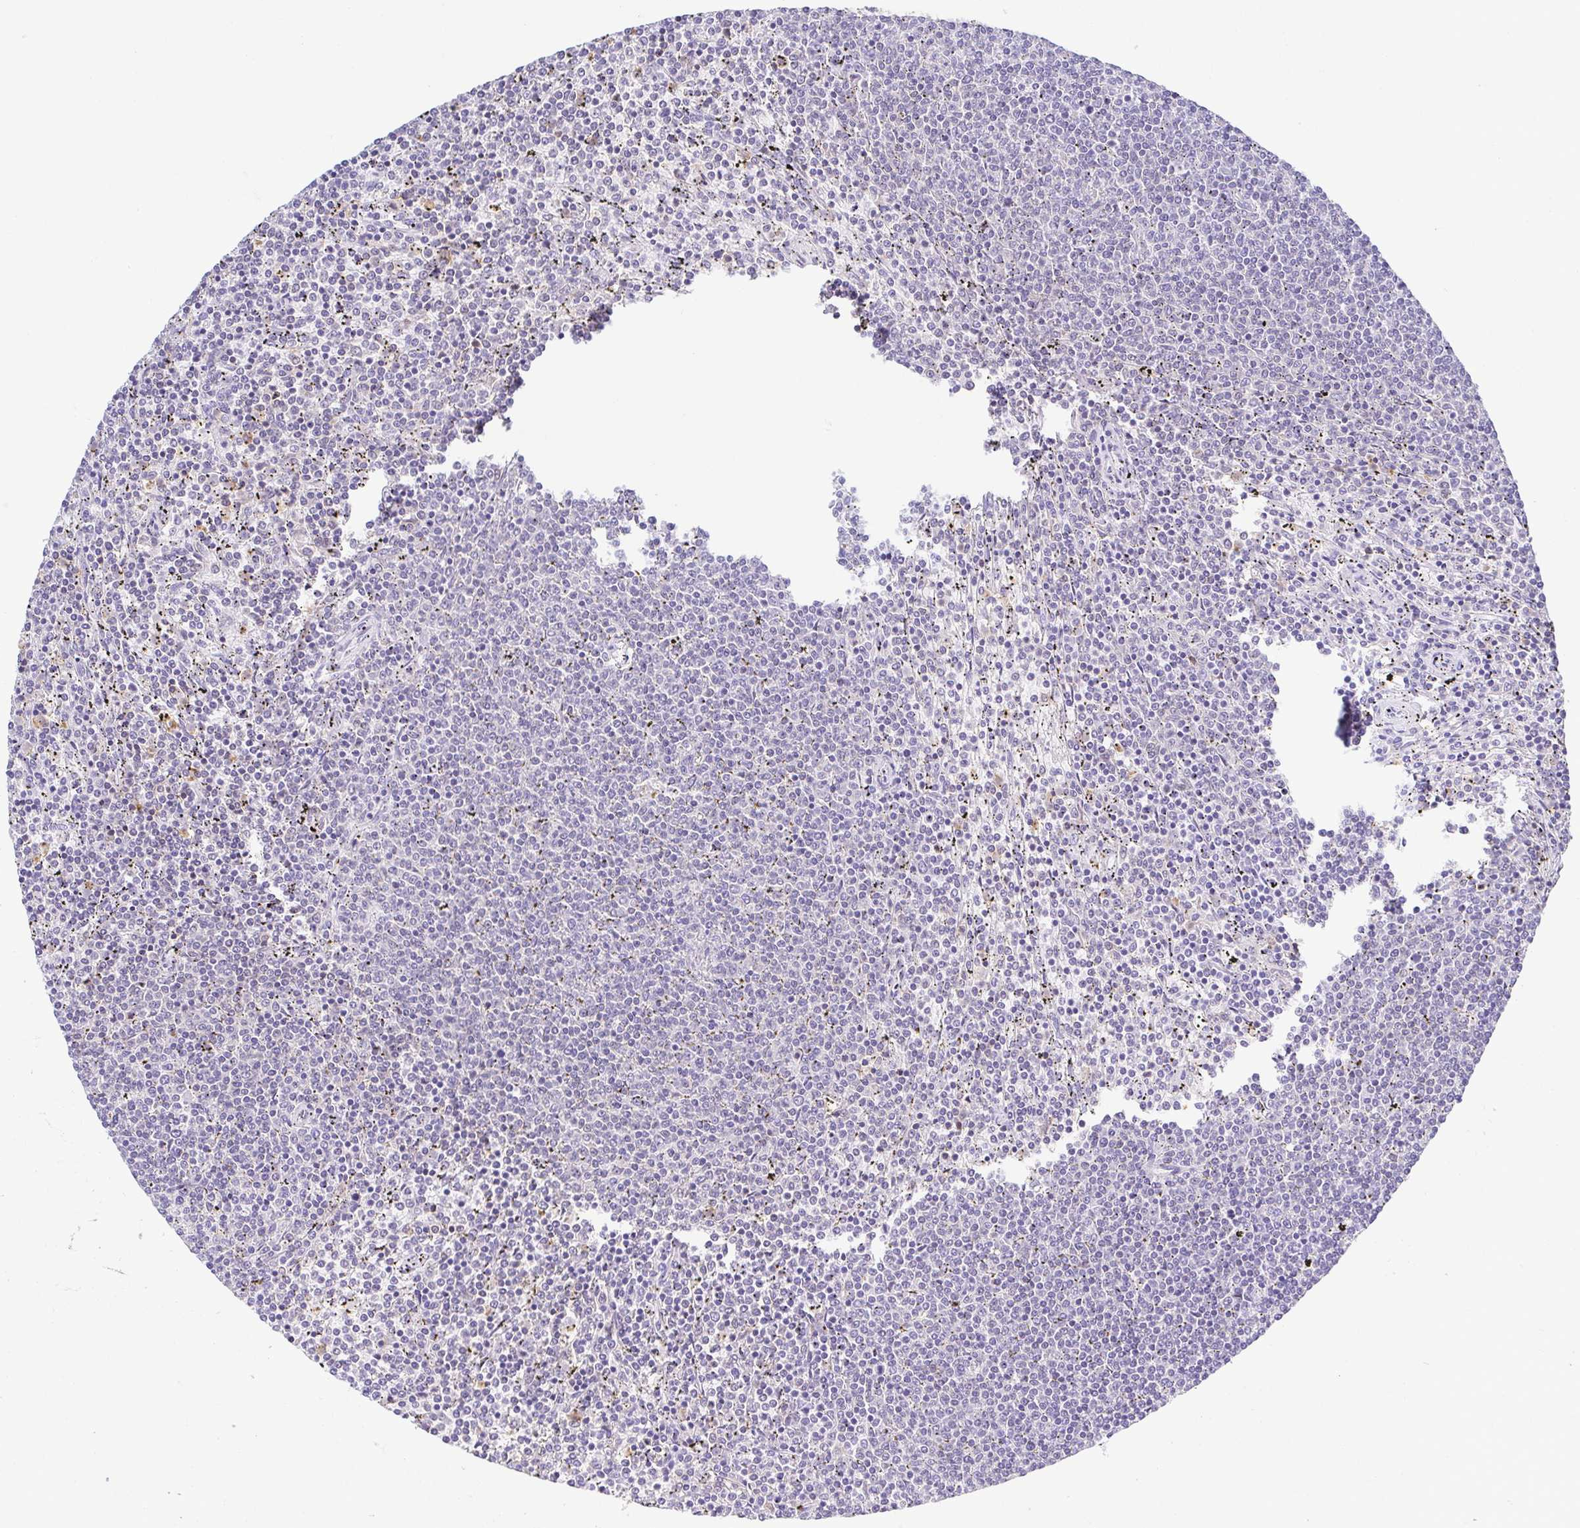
{"staining": {"intensity": "negative", "quantity": "none", "location": "none"}, "tissue": "lymphoma", "cell_type": "Tumor cells", "image_type": "cancer", "snomed": [{"axis": "morphology", "description": "Malignant lymphoma, non-Hodgkin's type, Low grade"}, {"axis": "topography", "description": "Spleen"}], "caption": "This micrograph is of lymphoma stained with immunohistochemistry (IHC) to label a protein in brown with the nuclei are counter-stained blue. There is no positivity in tumor cells. The staining is performed using DAB brown chromogen with nuclei counter-stained in using hematoxylin.", "gene": "PGLYRP1", "patient": {"sex": "female", "age": 50}}